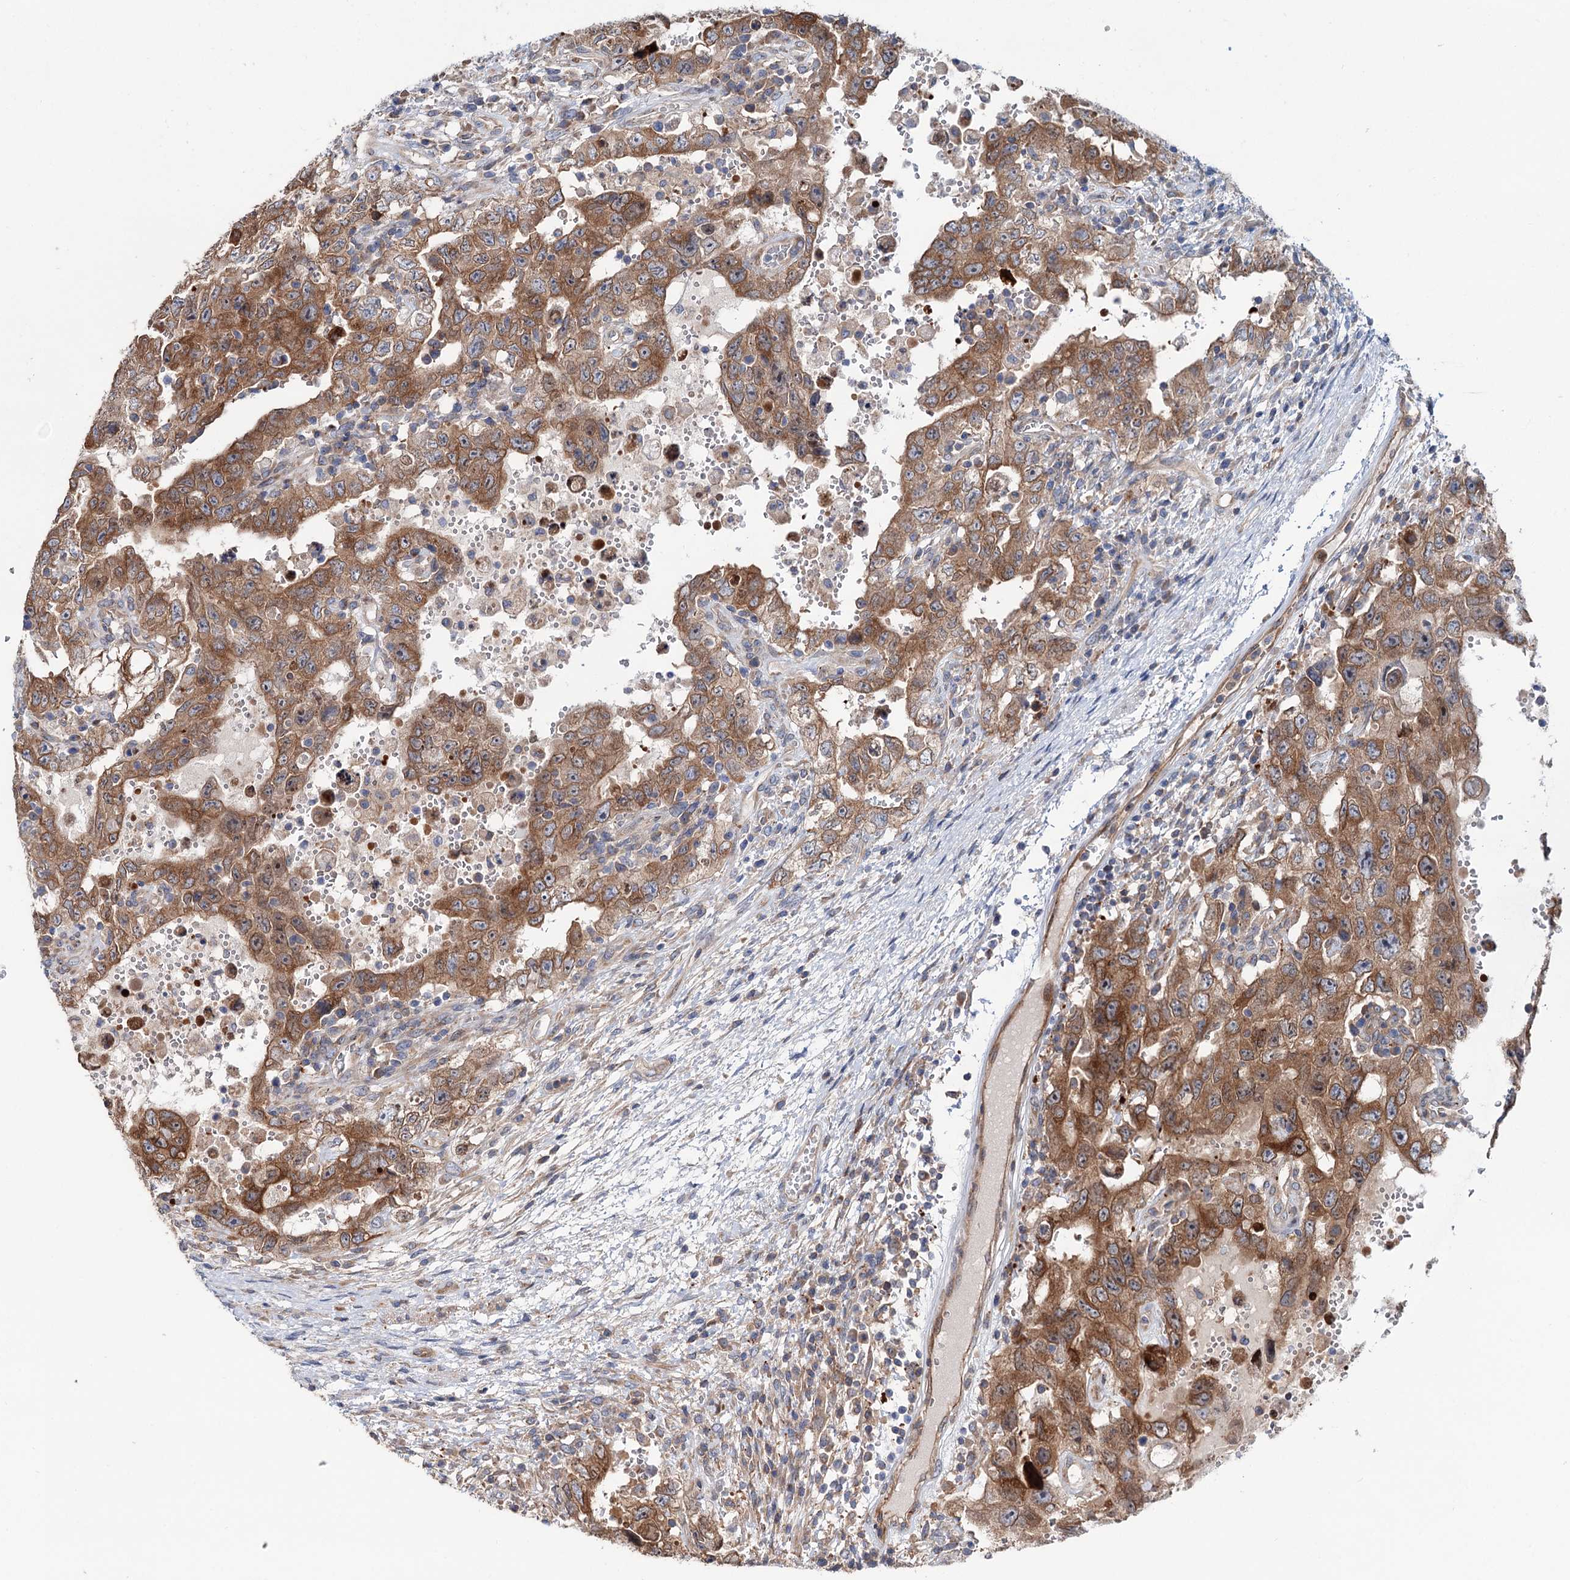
{"staining": {"intensity": "moderate", "quantity": ">75%", "location": "cytoplasmic/membranous"}, "tissue": "testis cancer", "cell_type": "Tumor cells", "image_type": "cancer", "snomed": [{"axis": "morphology", "description": "Carcinoma, Embryonal, NOS"}, {"axis": "topography", "description": "Testis"}], "caption": "About >75% of tumor cells in testis cancer demonstrate moderate cytoplasmic/membranous protein expression as visualized by brown immunohistochemical staining.", "gene": "PTDSS2", "patient": {"sex": "male", "age": 26}}